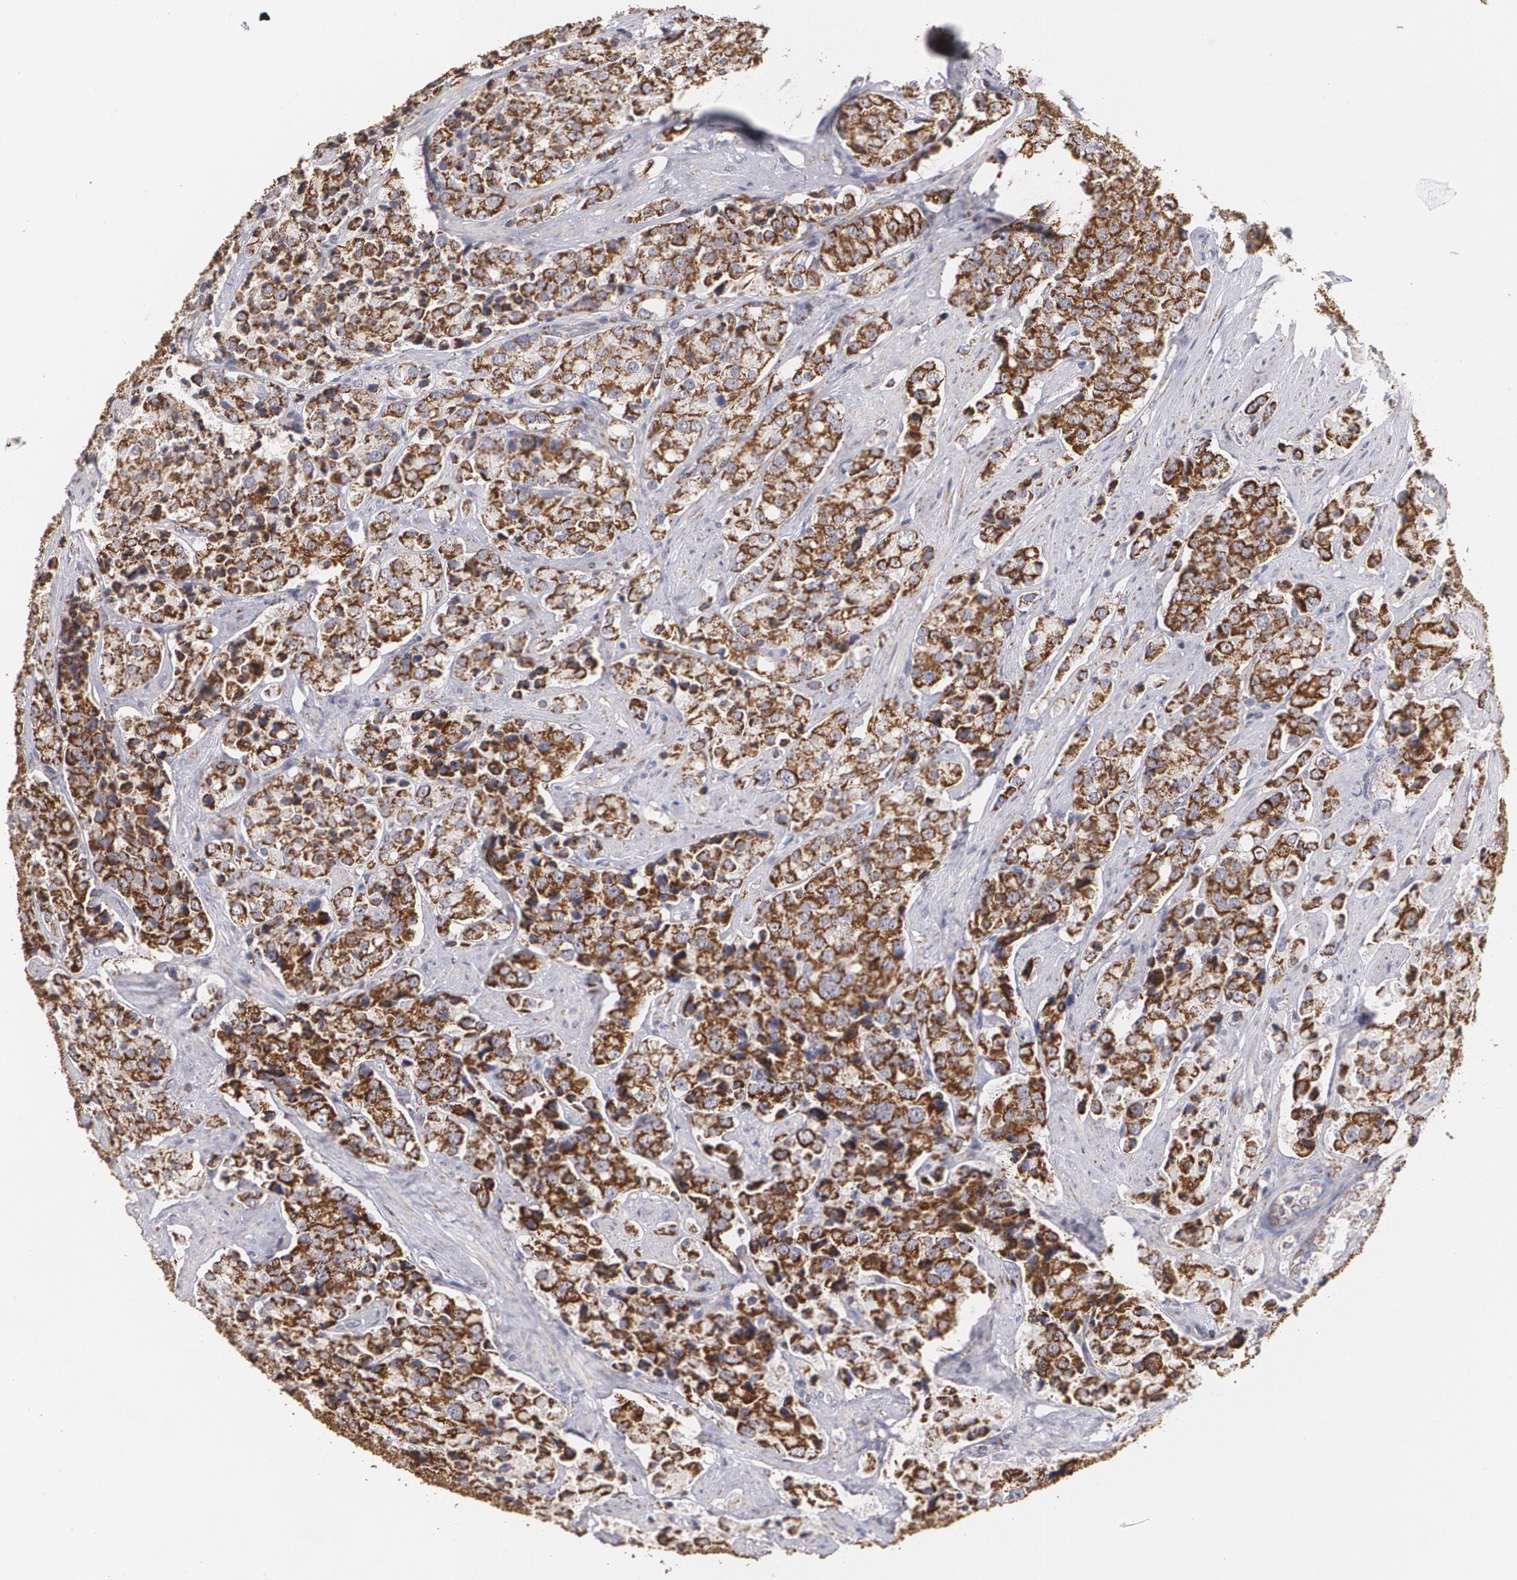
{"staining": {"intensity": "strong", "quantity": ">75%", "location": "cytoplasmic/membranous"}, "tissue": "prostate cancer", "cell_type": "Tumor cells", "image_type": "cancer", "snomed": [{"axis": "morphology", "description": "Adenocarcinoma, Medium grade"}, {"axis": "topography", "description": "Prostate"}], "caption": "Medium-grade adenocarcinoma (prostate) stained for a protein exhibits strong cytoplasmic/membranous positivity in tumor cells.", "gene": "HSPD1", "patient": {"sex": "male", "age": 70}}